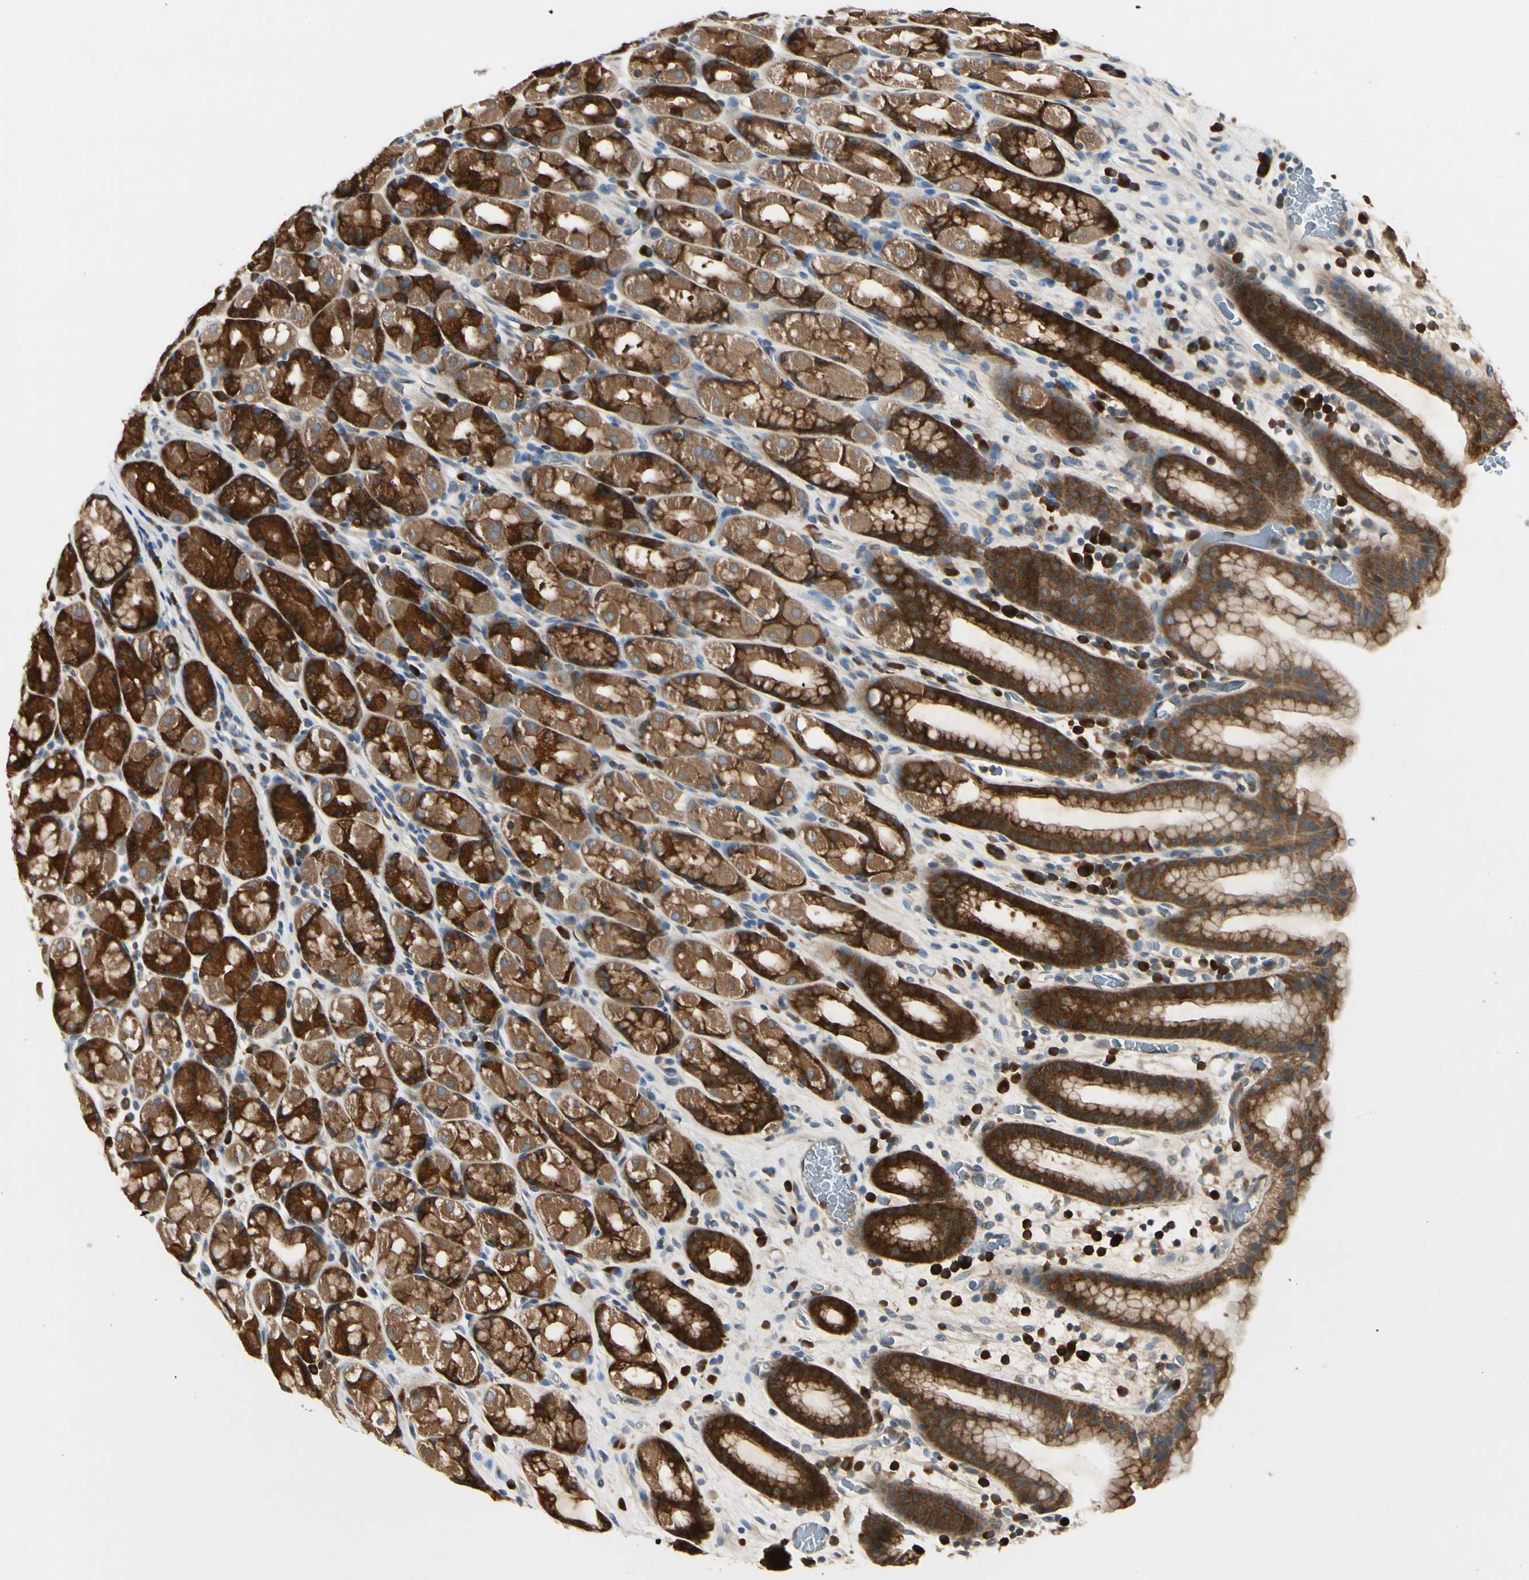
{"staining": {"intensity": "strong", "quantity": ">75%", "location": "cytoplasmic/membranous"}, "tissue": "stomach", "cell_type": "Glandular cells", "image_type": "normal", "snomed": [{"axis": "morphology", "description": "Normal tissue, NOS"}, {"axis": "topography", "description": "Stomach, upper"}], "caption": "This micrograph shows IHC staining of unremarkable stomach, with high strong cytoplasmic/membranous staining in approximately >75% of glandular cells.", "gene": "NME1", "patient": {"sex": "male", "age": 68}}